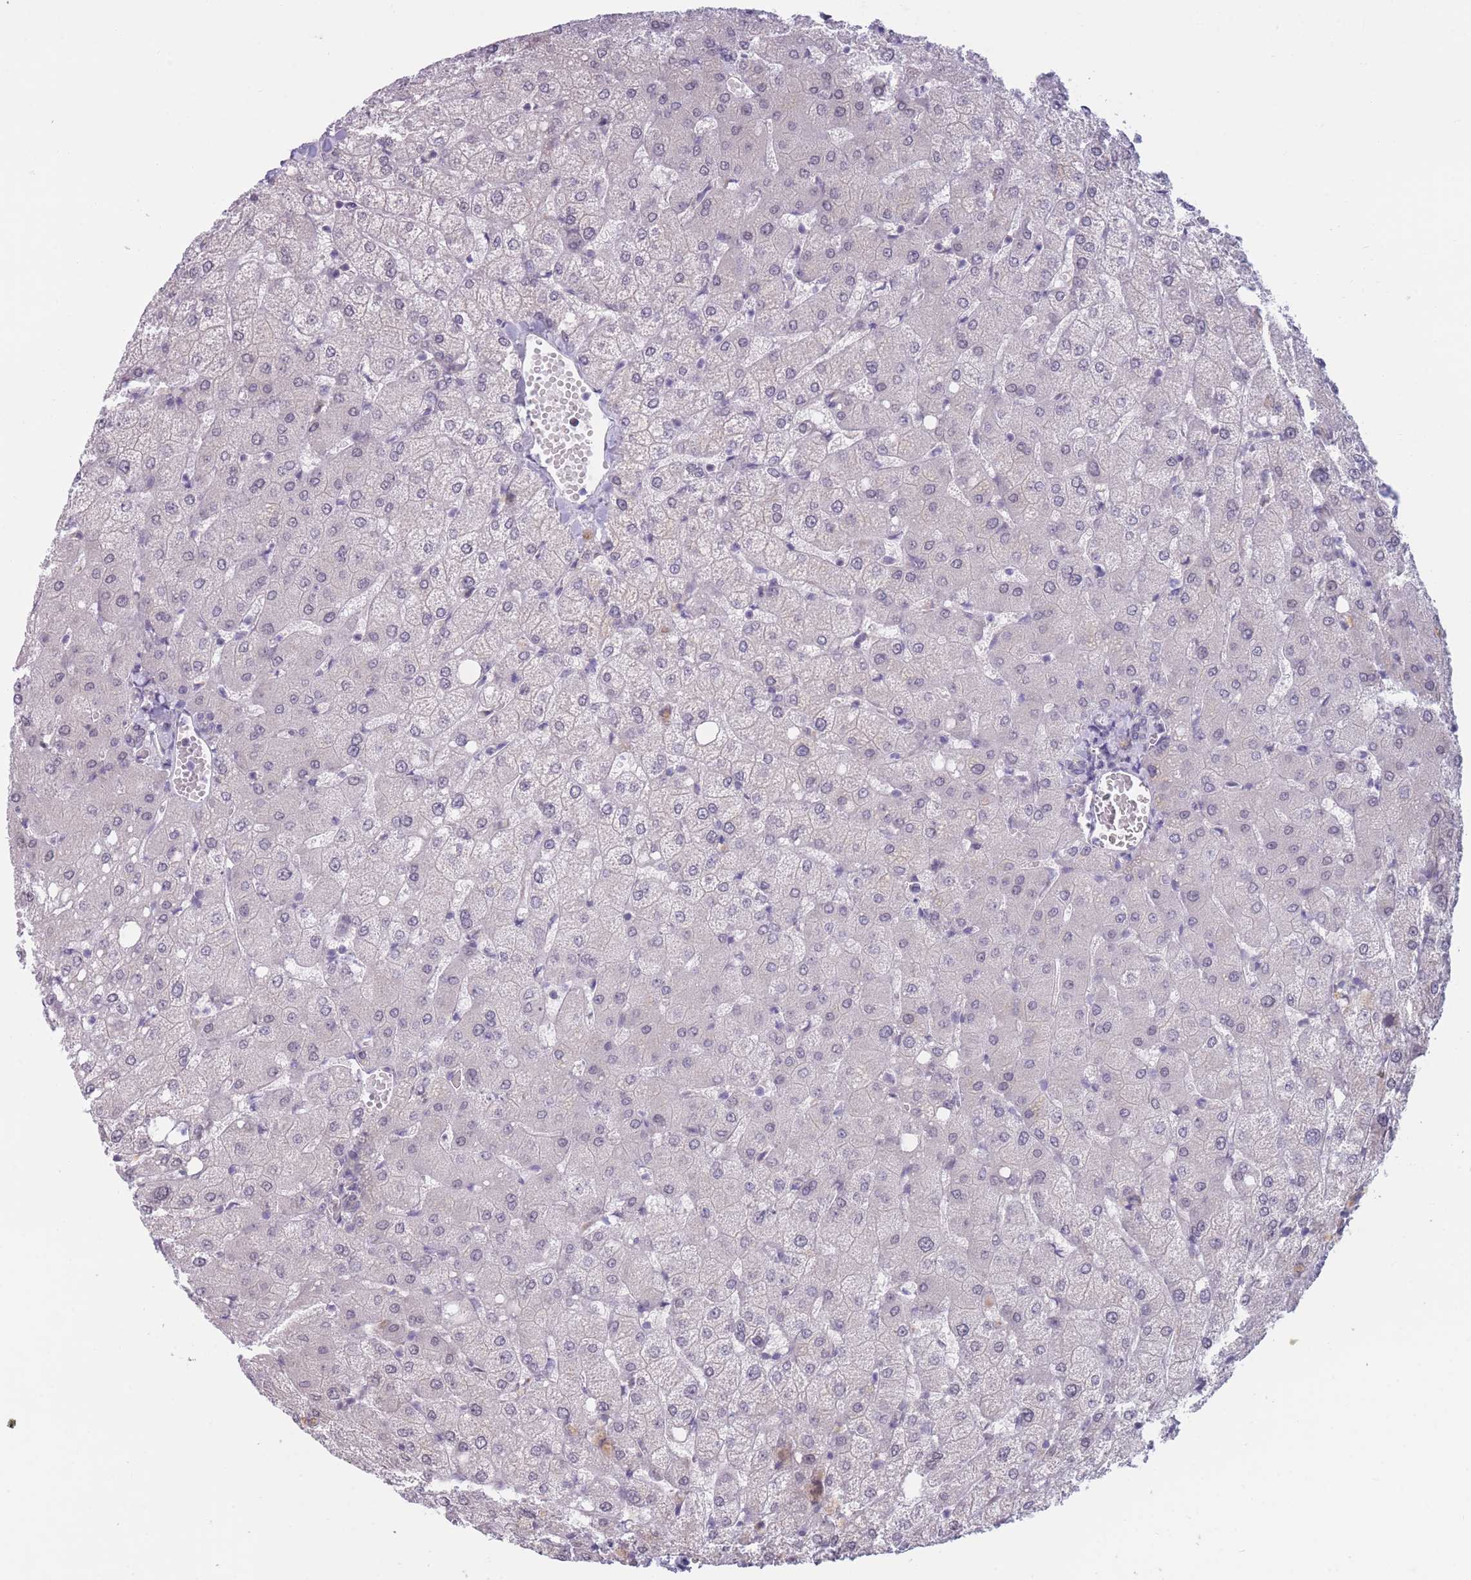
{"staining": {"intensity": "negative", "quantity": "none", "location": "none"}, "tissue": "liver", "cell_type": "Cholangiocytes", "image_type": "normal", "snomed": [{"axis": "morphology", "description": "Normal tissue, NOS"}, {"axis": "topography", "description": "Liver"}], "caption": "An image of liver stained for a protein exhibits no brown staining in cholangiocytes. (Brightfield microscopy of DAB (3,3'-diaminobenzidine) IHC at high magnification).", "gene": "COL27A1", "patient": {"sex": "female", "age": 54}}